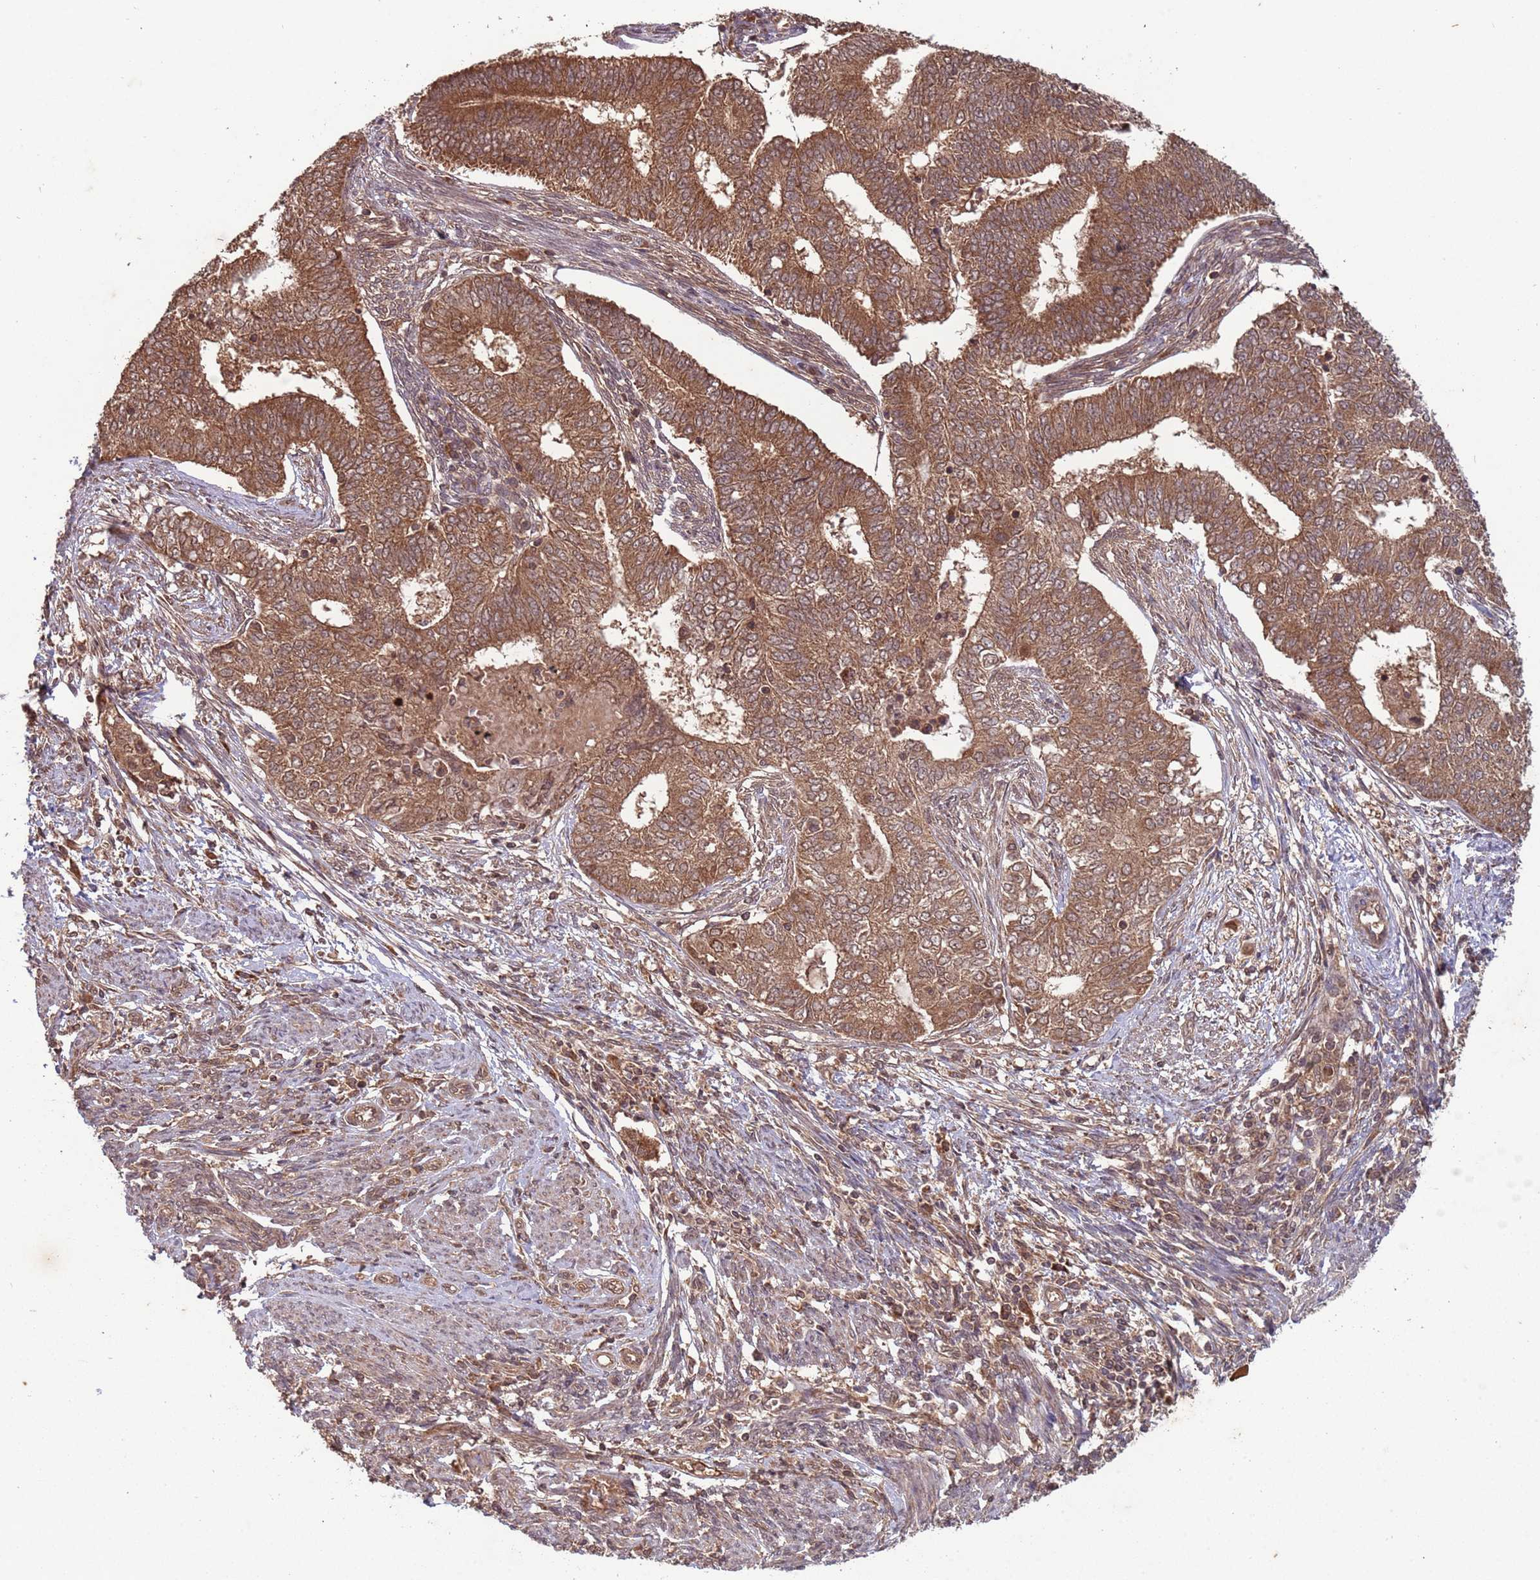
{"staining": {"intensity": "moderate", "quantity": ">75%", "location": "cytoplasmic/membranous"}, "tissue": "endometrial cancer", "cell_type": "Tumor cells", "image_type": "cancer", "snomed": [{"axis": "morphology", "description": "Adenocarcinoma, NOS"}, {"axis": "topography", "description": "Endometrium"}], "caption": "IHC of endometrial adenocarcinoma reveals medium levels of moderate cytoplasmic/membranous staining in about >75% of tumor cells. (brown staining indicates protein expression, while blue staining denotes nuclei).", "gene": "ERI1", "patient": {"sex": "female", "age": 62}}